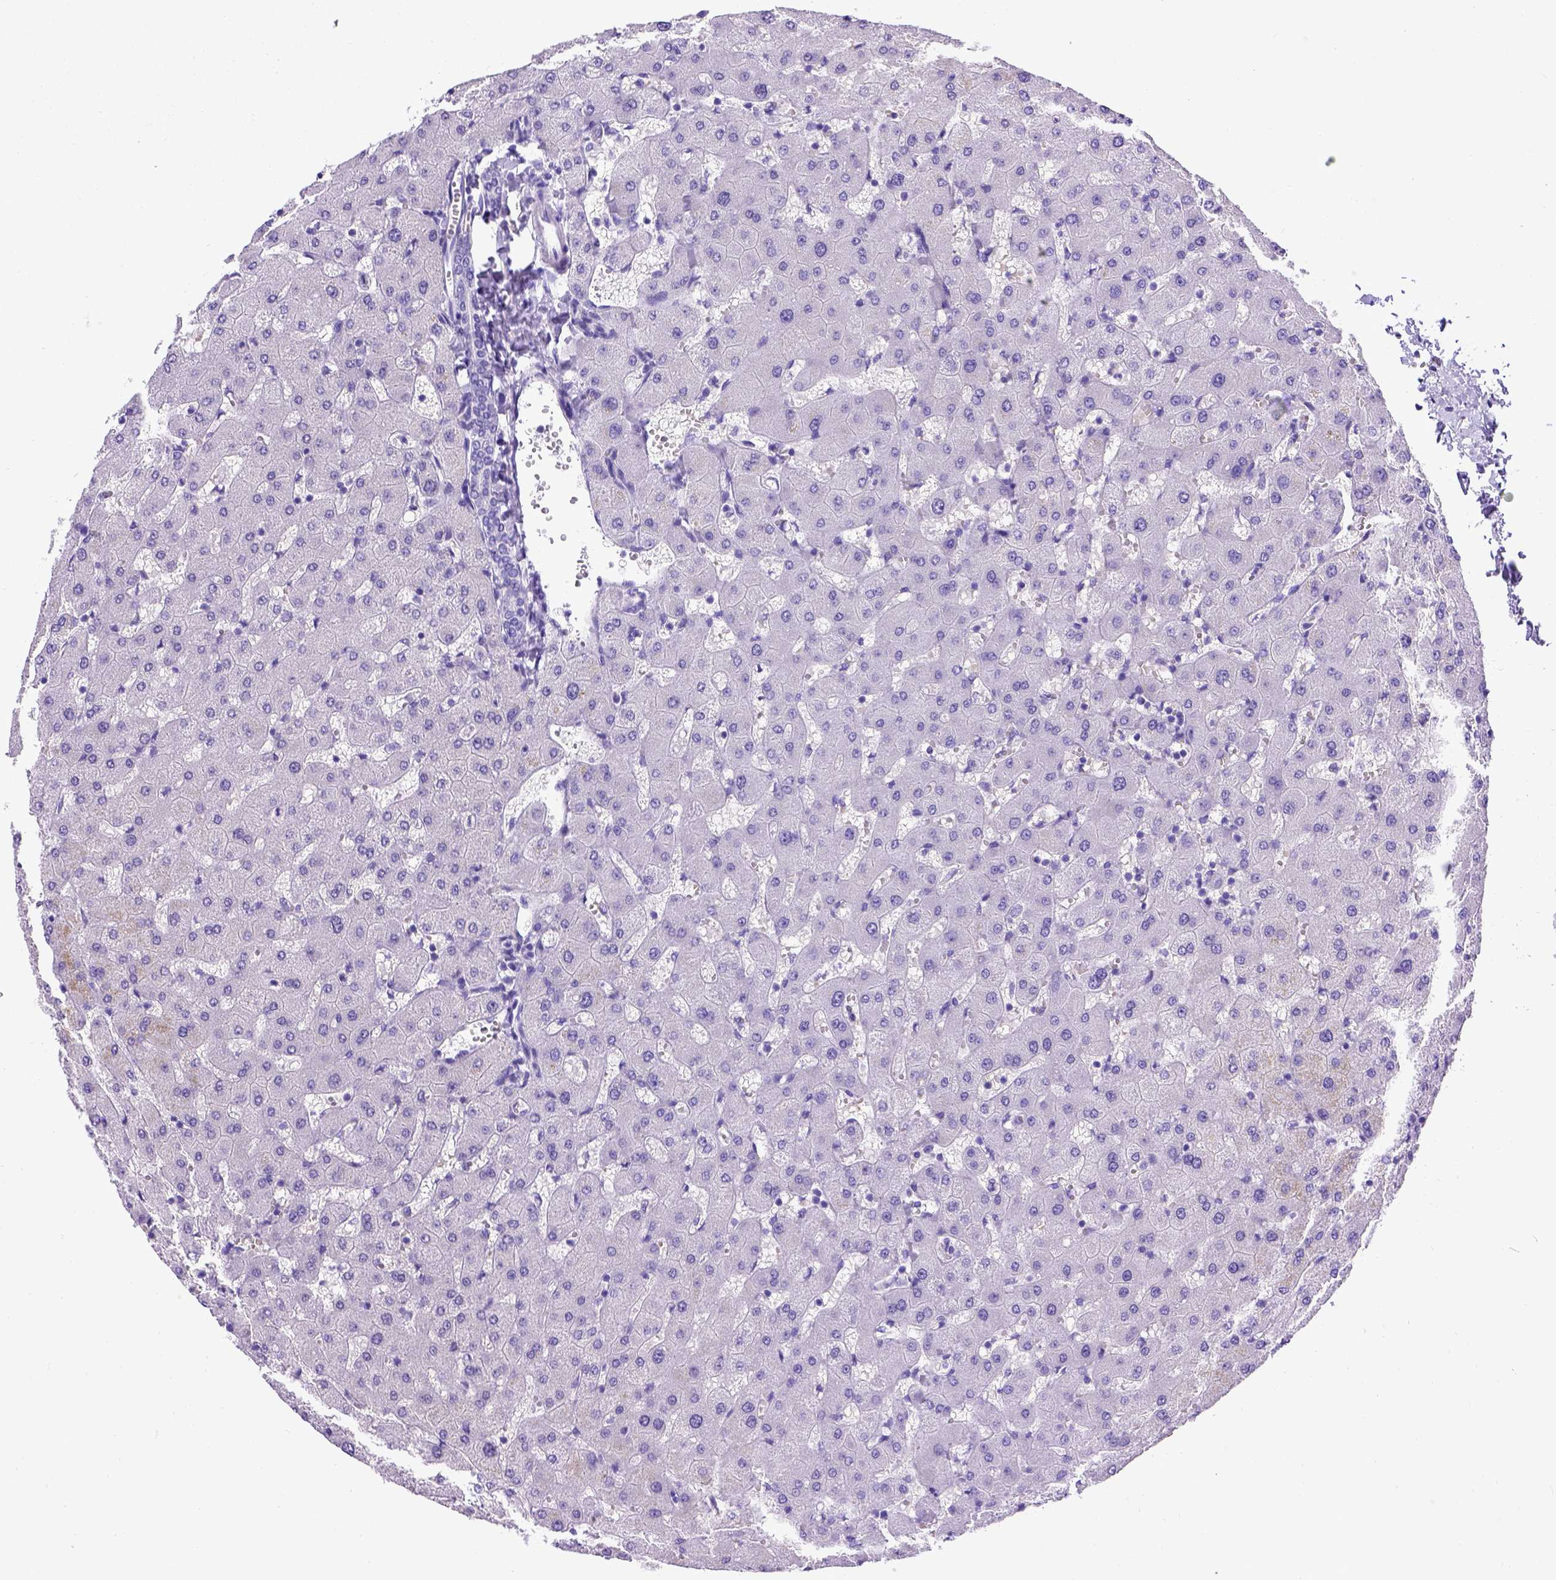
{"staining": {"intensity": "negative", "quantity": "none", "location": "none"}, "tissue": "liver", "cell_type": "Cholangiocytes", "image_type": "normal", "snomed": [{"axis": "morphology", "description": "Normal tissue, NOS"}, {"axis": "topography", "description": "Liver"}], "caption": "Immunohistochemistry (IHC) photomicrograph of unremarkable liver: liver stained with DAB displays no significant protein positivity in cholangiocytes. Nuclei are stained in blue.", "gene": "MEOX2", "patient": {"sex": "female", "age": 63}}